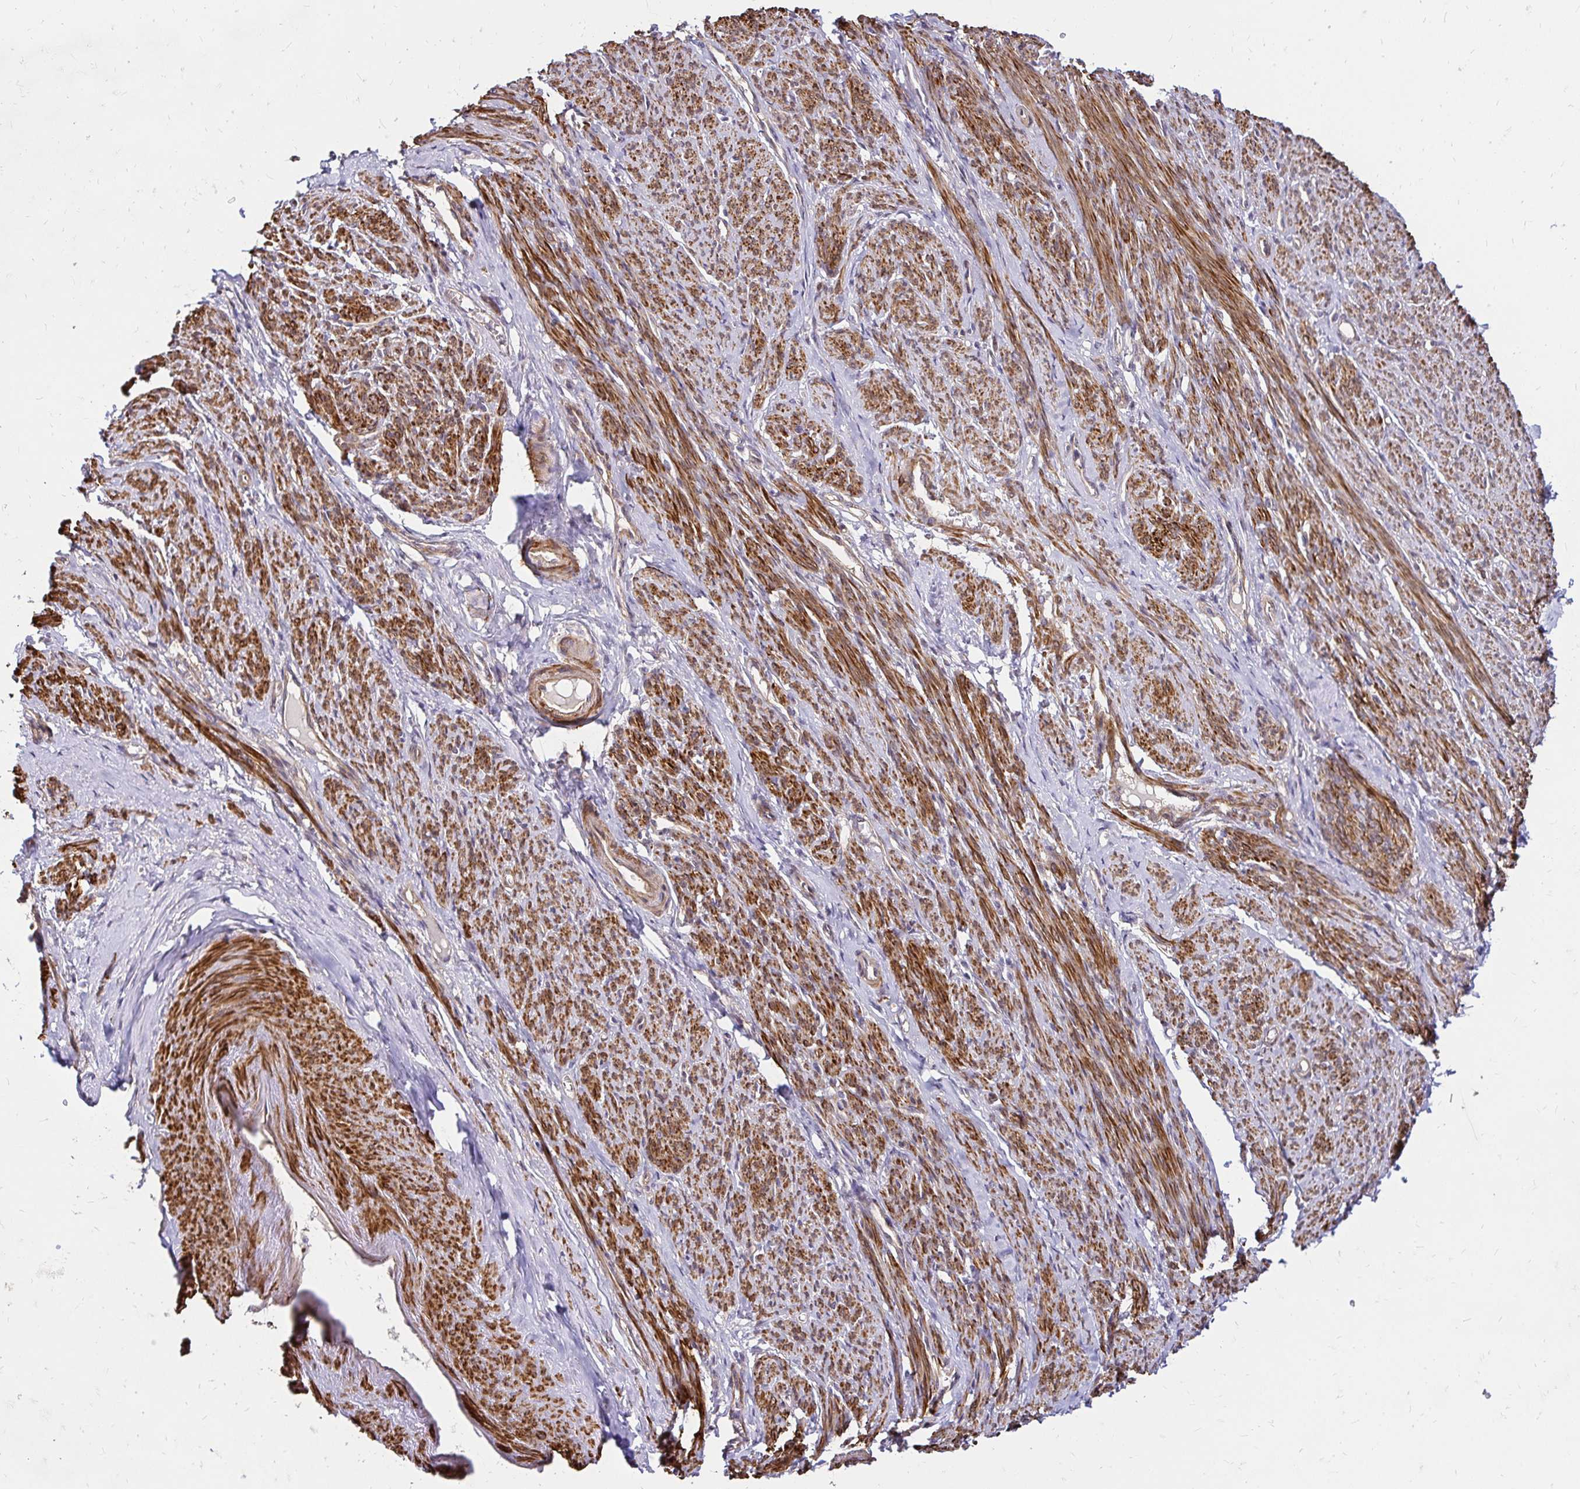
{"staining": {"intensity": "strong", "quantity": ">75%", "location": "cytoplasmic/membranous"}, "tissue": "smooth muscle", "cell_type": "Smooth muscle cells", "image_type": "normal", "snomed": [{"axis": "morphology", "description": "Normal tissue, NOS"}, {"axis": "topography", "description": "Smooth muscle"}], "caption": "Smooth muscle stained for a protein (brown) demonstrates strong cytoplasmic/membranous positive staining in approximately >75% of smooth muscle cells.", "gene": "YAP1", "patient": {"sex": "female", "age": 65}}